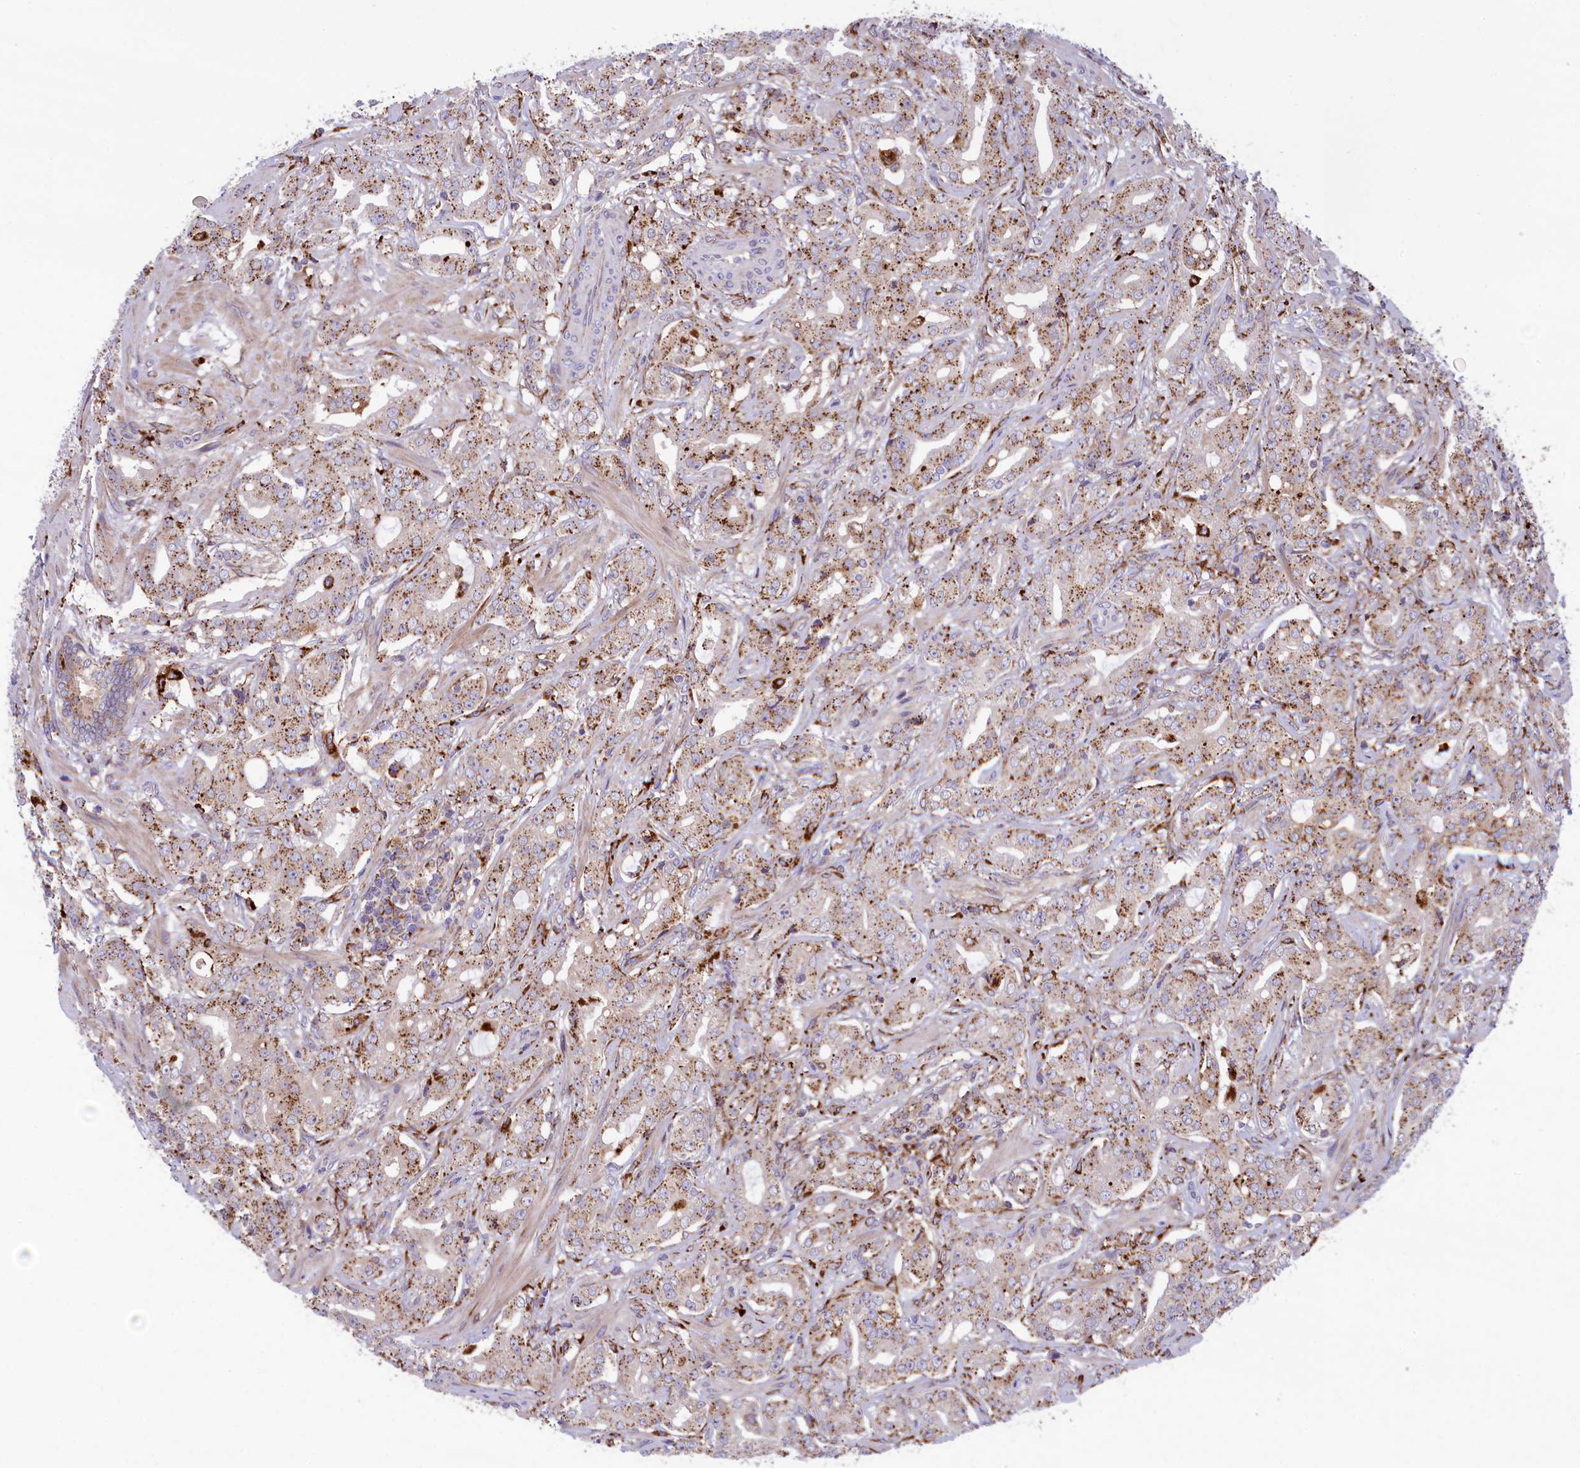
{"staining": {"intensity": "moderate", "quantity": "25%-75%", "location": "cytoplasmic/membranous"}, "tissue": "prostate cancer", "cell_type": "Tumor cells", "image_type": "cancer", "snomed": [{"axis": "morphology", "description": "Adenocarcinoma, High grade"}, {"axis": "topography", "description": "Prostate"}], "caption": "Immunohistochemical staining of human prostate cancer (adenocarcinoma (high-grade)) demonstrates medium levels of moderate cytoplasmic/membranous protein staining in approximately 25%-75% of tumor cells.", "gene": "MAN2B1", "patient": {"sex": "male", "age": 63}}